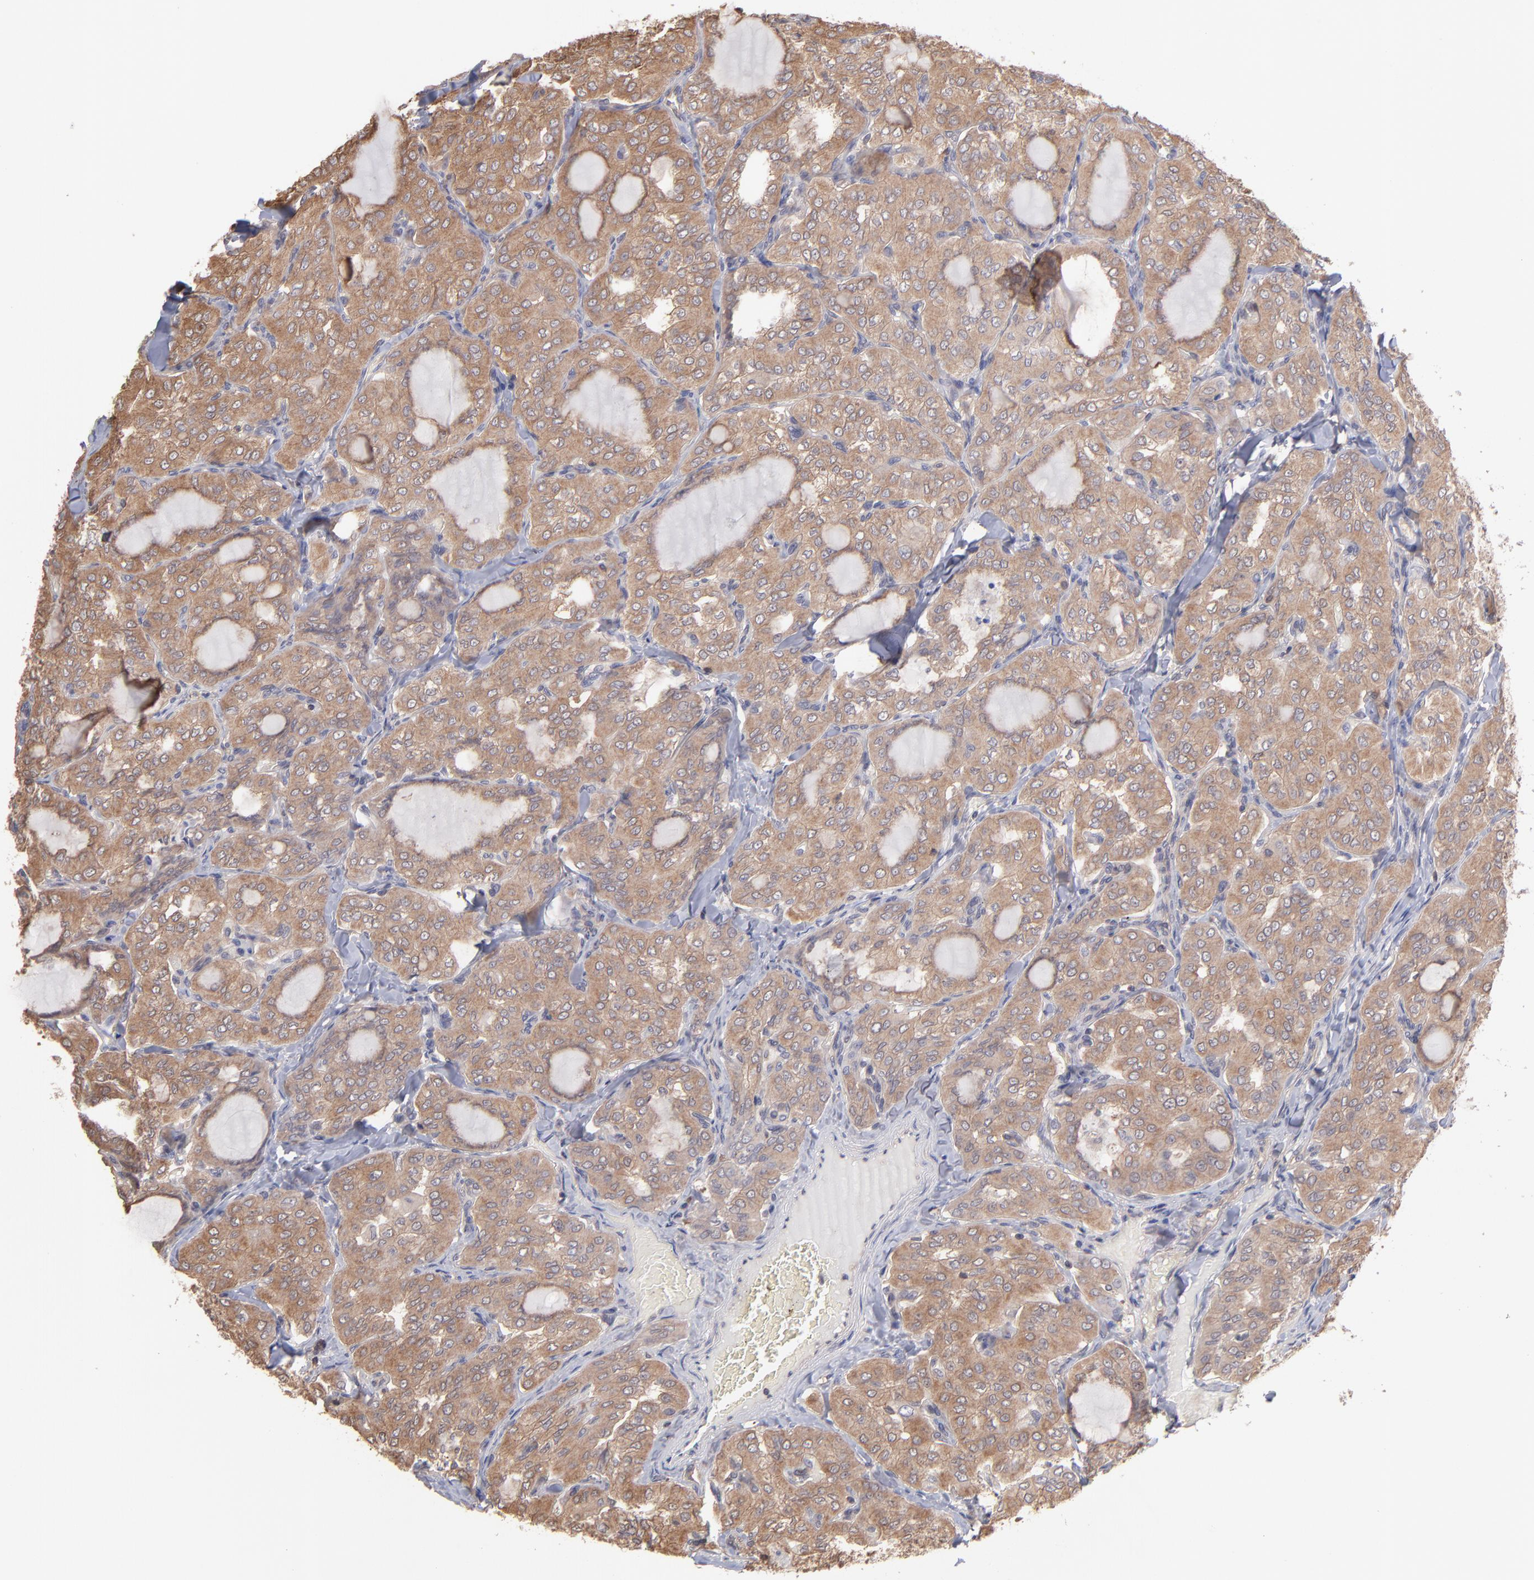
{"staining": {"intensity": "strong", "quantity": ">75%", "location": "cytoplasmic/membranous"}, "tissue": "thyroid cancer", "cell_type": "Tumor cells", "image_type": "cancer", "snomed": [{"axis": "morphology", "description": "Papillary adenocarcinoma, NOS"}, {"axis": "topography", "description": "Thyroid gland"}], "caption": "This image demonstrates IHC staining of human thyroid cancer, with high strong cytoplasmic/membranous expression in about >75% of tumor cells.", "gene": "MAP2K2", "patient": {"sex": "male", "age": 20}}